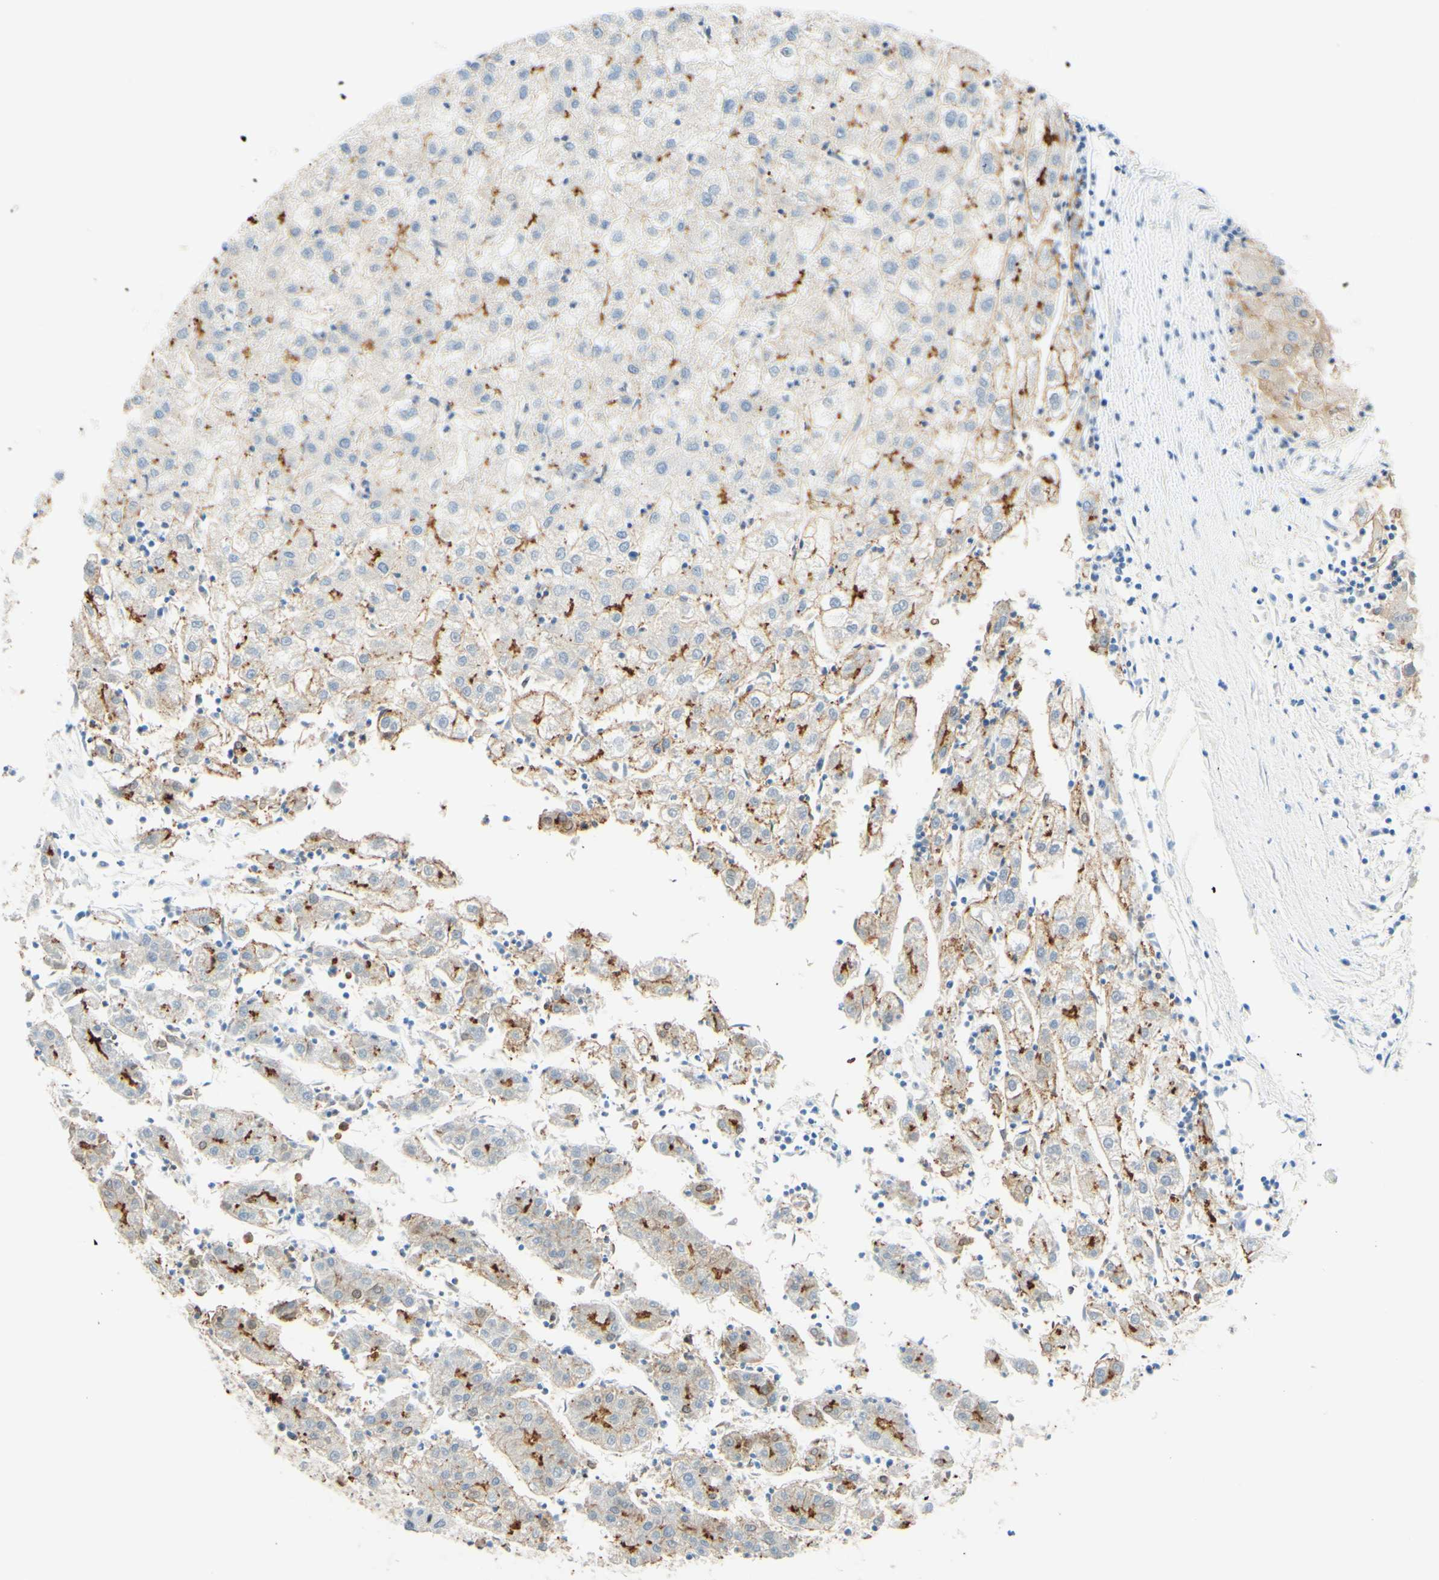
{"staining": {"intensity": "moderate", "quantity": "<25%", "location": "cytoplasmic/membranous"}, "tissue": "liver cancer", "cell_type": "Tumor cells", "image_type": "cancer", "snomed": [{"axis": "morphology", "description": "Carcinoma, Hepatocellular, NOS"}, {"axis": "topography", "description": "Liver"}], "caption": "A brown stain labels moderate cytoplasmic/membranous staining of a protein in liver cancer tumor cells.", "gene": "TREM2", "patient": {"sex": "male", "age": 72}}